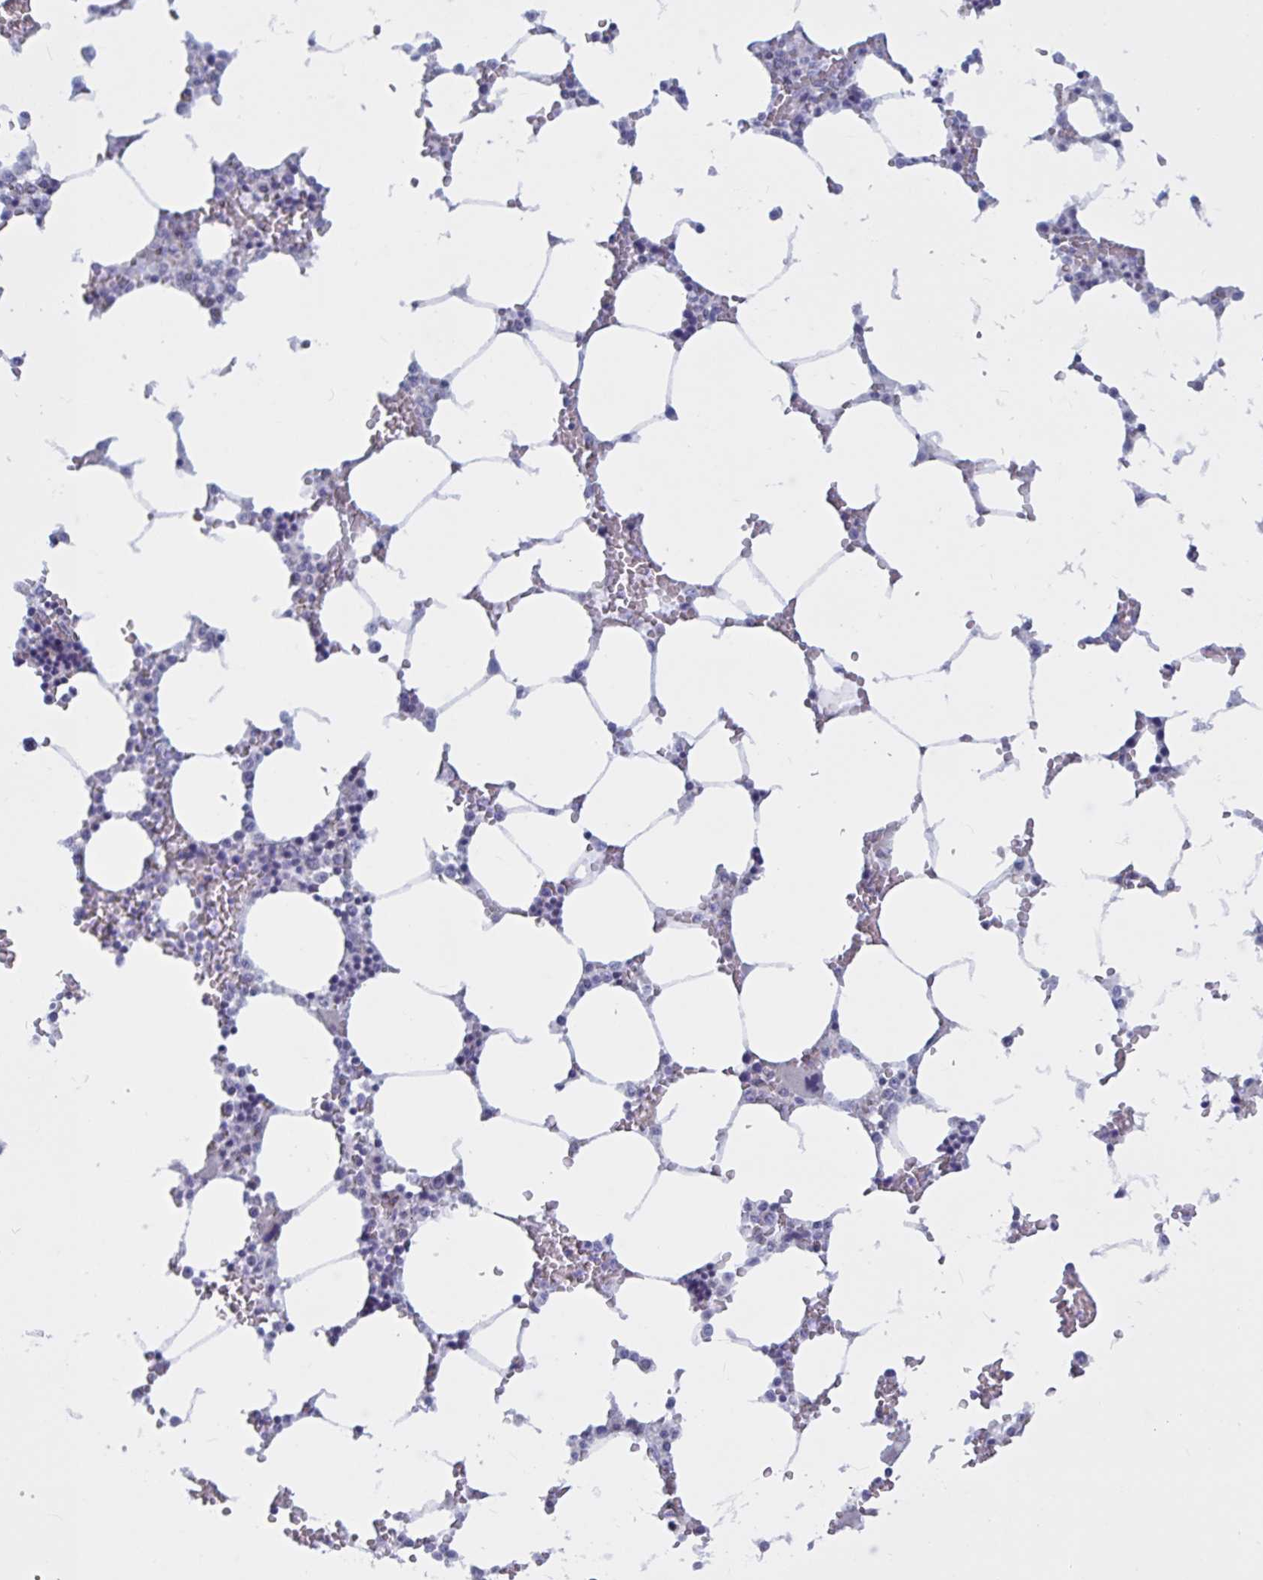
{"staining": {"intensity": "negative", "quantity": "none", "location": "none"}, "tissue": "bone marrow", "cell_type": "Hematopoietic cells", "image_type": "normal", "snomed": [{"axis": "morphology", "description": "Normal tissue, NOS"}, {"axis": "topography", "description": "Bone marrow"}], "caption": "Bone marrow stained for a protein using immunohistochemistry (IHC) reveals no expression hematopoietic cells.", "gene": "ATG9A", "patient": {"sex": "male", "age": 64}}